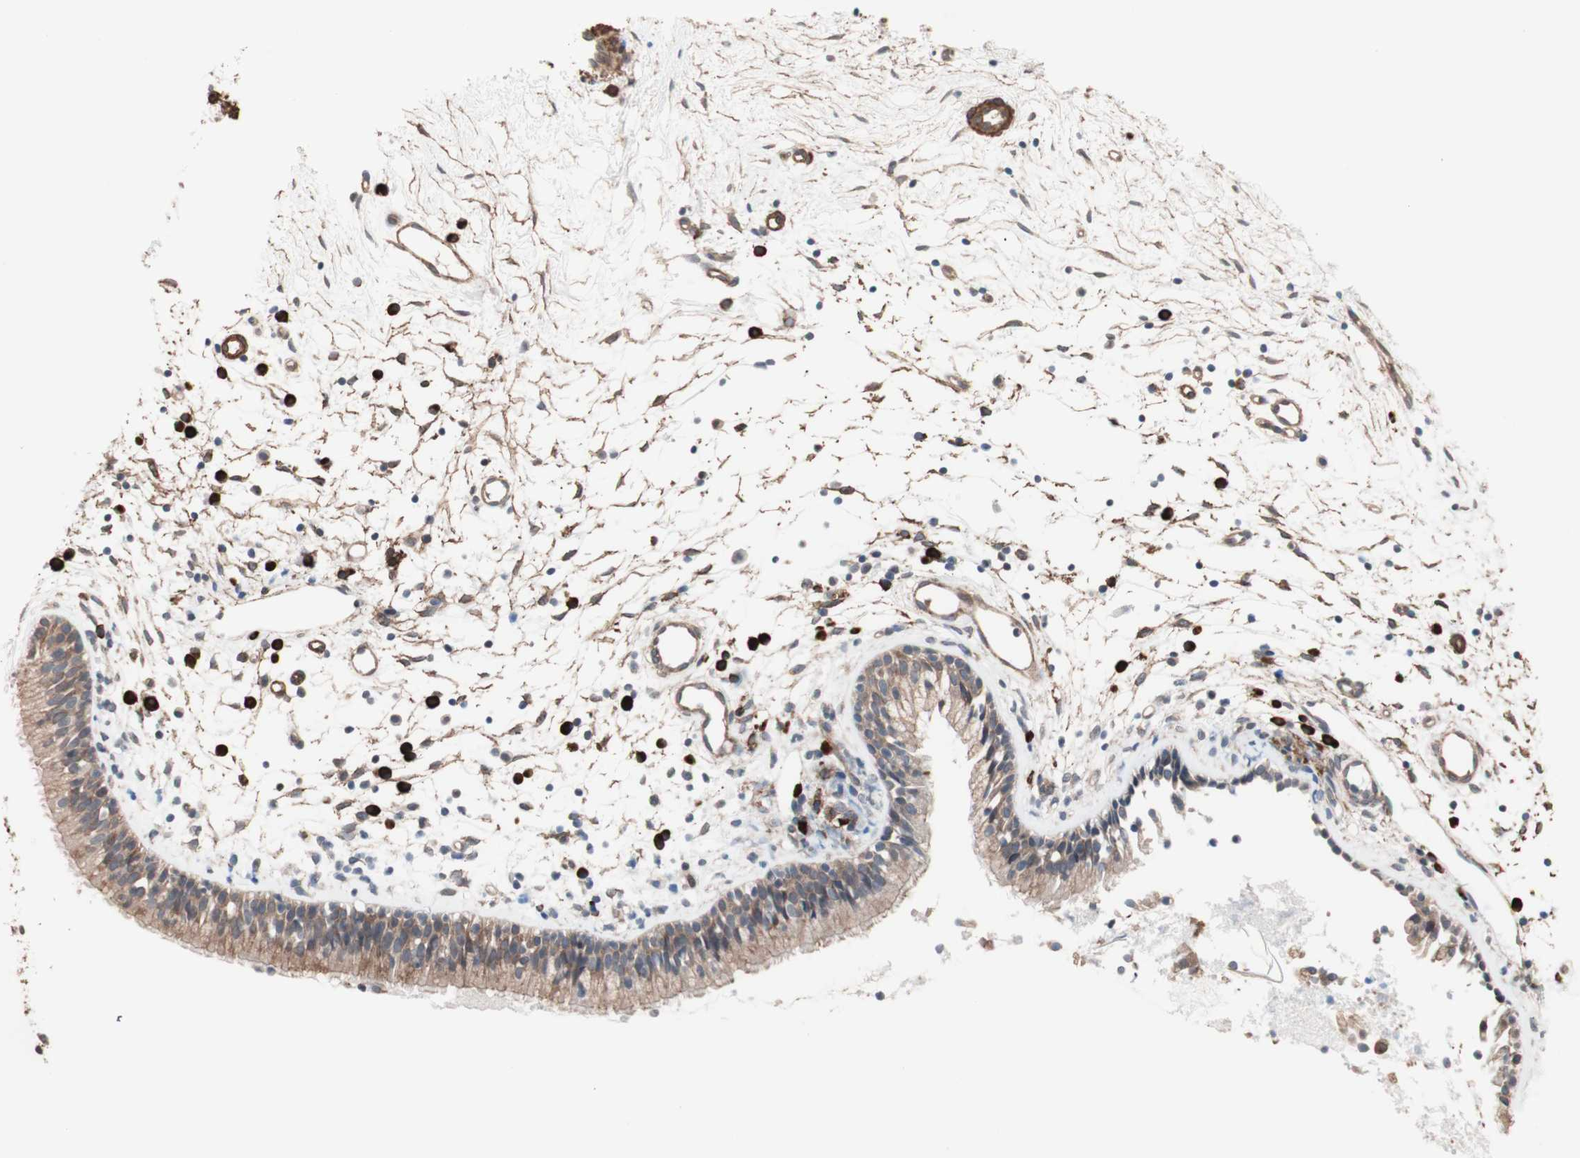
{"staining": {"intensity": "moderate", "quantity": ">75%", "location": "cytoplasmic/membranous"}, "tissue": "nasopharynx", "cell_type": "Respiratory epithelial cells", "image_type": "normal", "snomed": [{"axis": "morphology", "description": "Normal tissue, NOS"}, {"axis": "topography", "description": "Nasopharynx"}], "caption": "Immunohistochemistry (DAB (3,3'-diaminobenzidine)) staining of benign human nasopharynx reveals moderate cytoplasmic/membranous protein staining in about >75% of respiratory epithelial cells. (IHC, brightfield microscopy, high magnification).", "gene": "ALG5", "patient": {"sex": "male", "age": 21}}